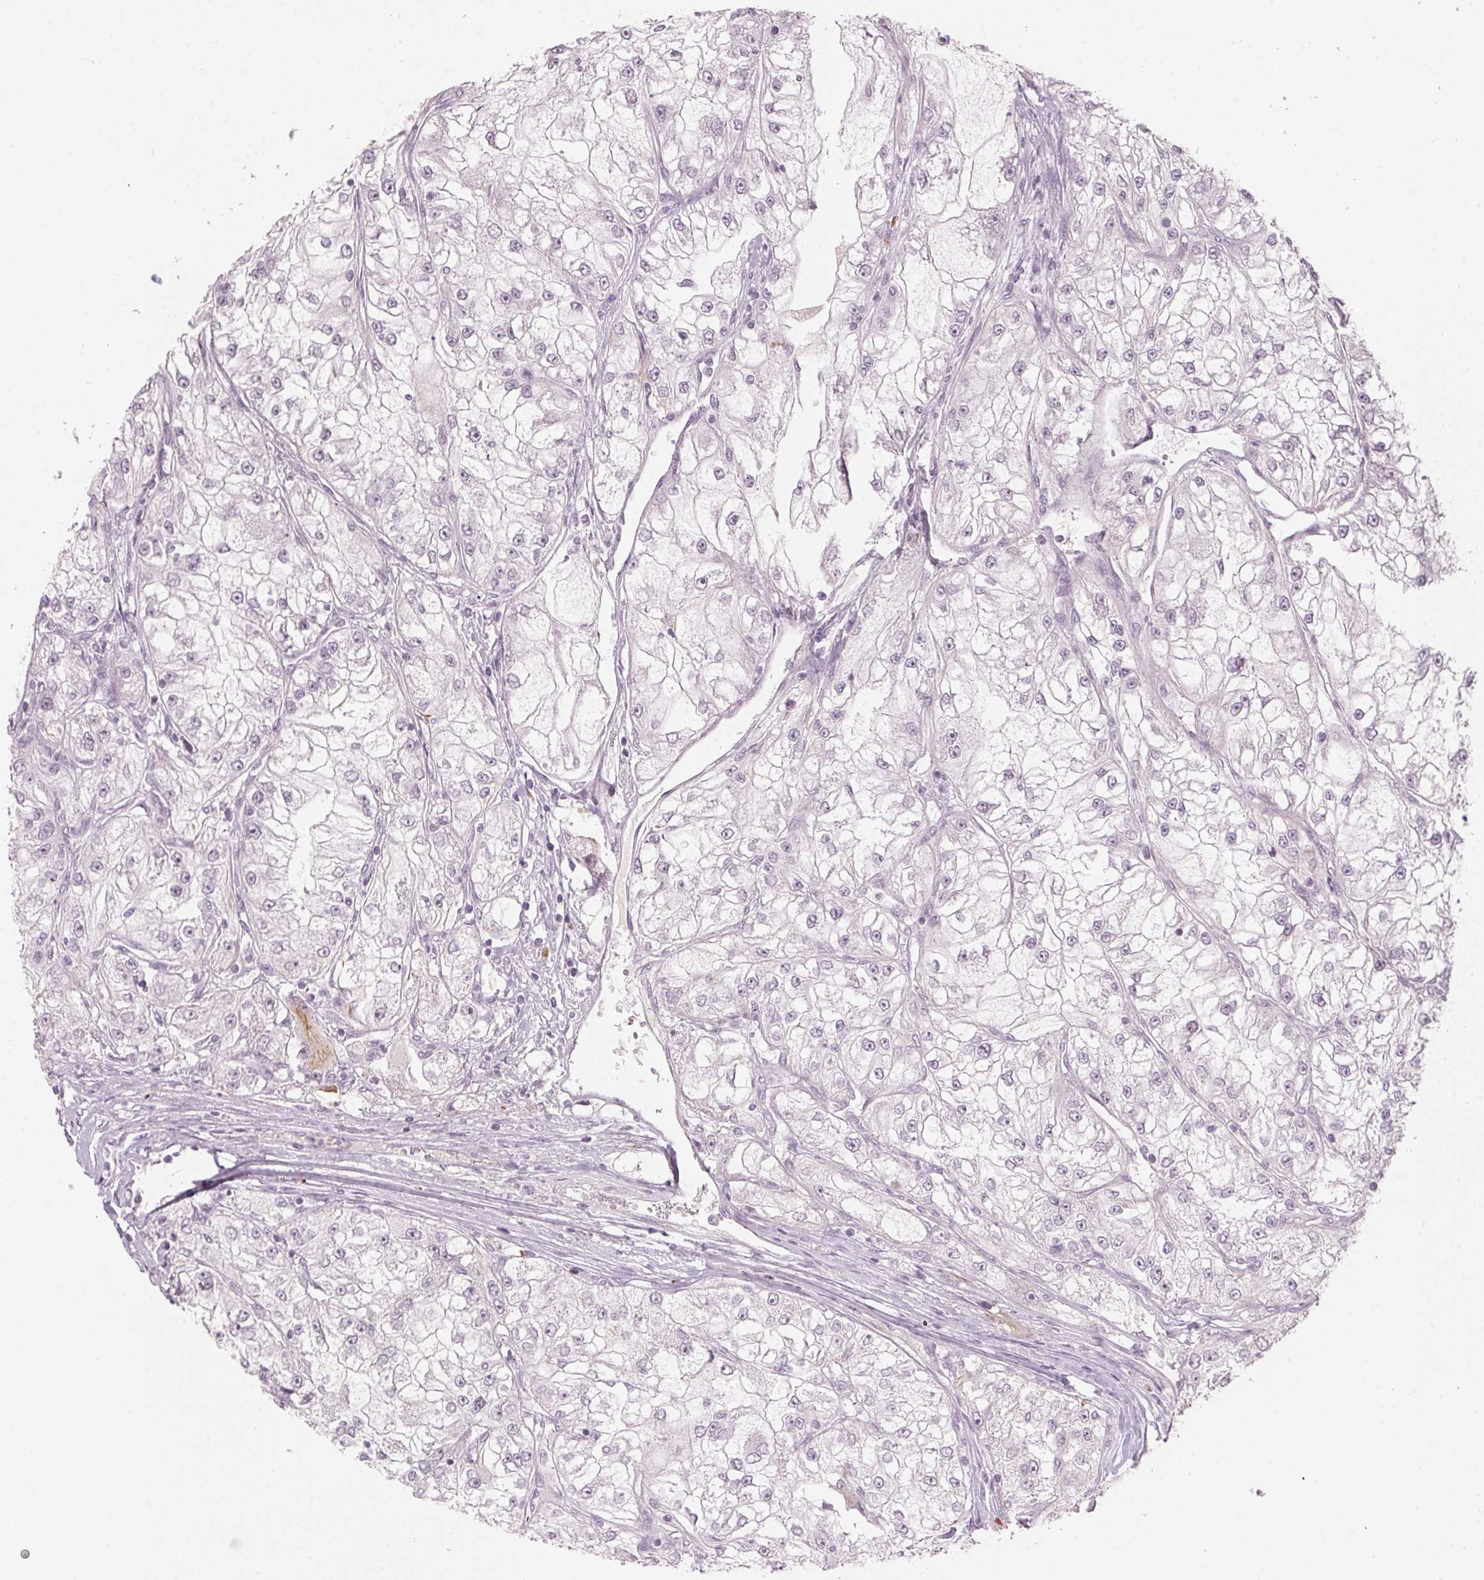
{"staining": {"intensity": "negative", "quantity": "none", "location": "none"}, "tissue": "renal cancer", "cell_type": "Tumor cells", "image_type": "cancer", "snomed": [{"axis": "morphology", "description": "Adenocarcinoma, NOS"}, {"axis": "topography", "description": "Kidney"}], "caption": "Immunohistochemistry micrograph of renal adenocarcinoma stained for a protein (brown), which demonstrates no expression in tumor cells.", "gene": "SCTR", "patient": {"sex": "female", "age": 72}}